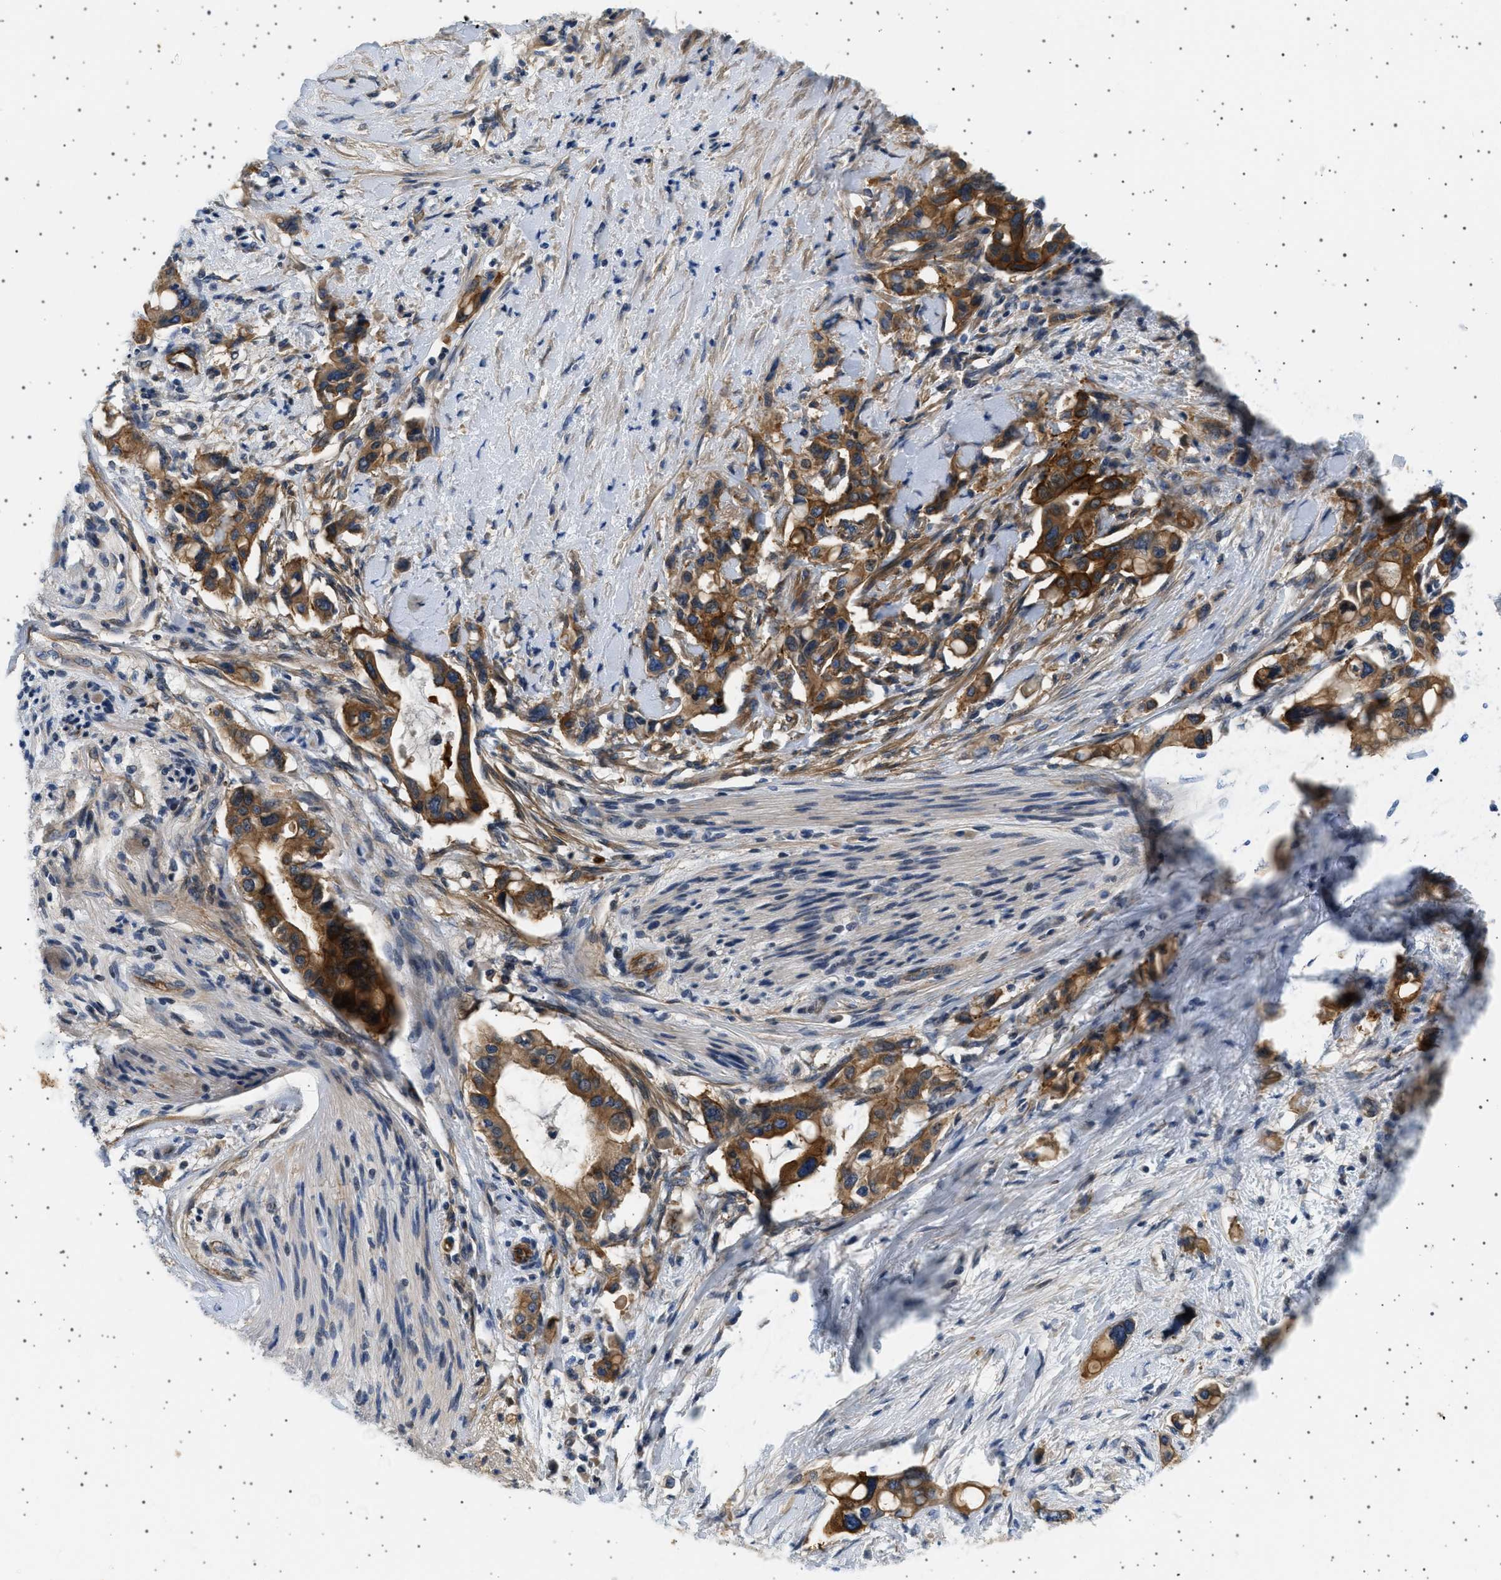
{"staining": {"intensity": "strong", "quantity": ">75%", "location": "cytoplasmic/membranous"}, "tissue": "pancreatic cancer", "cell_type": "Tumor cells", "image_type": "cancer", "snomed": [{"axis": "morphology", "description": "Adenocarcinoma, NOS"}, {"axis": "topography", "description": "Pancreas"}], "caption": "DAB immunohistochemical staining of pancreatic cancer (adenocarcinoma) exhibits strong cytoplasmic/membranous protein expression in approximately >75% of tumor cells. (DAB (3,3'-diaminobenzidine) IHC with brightfield microscopy, high magnification).", "gene": "PLPP6", "patient": {"sex": "female", "age": 56}}